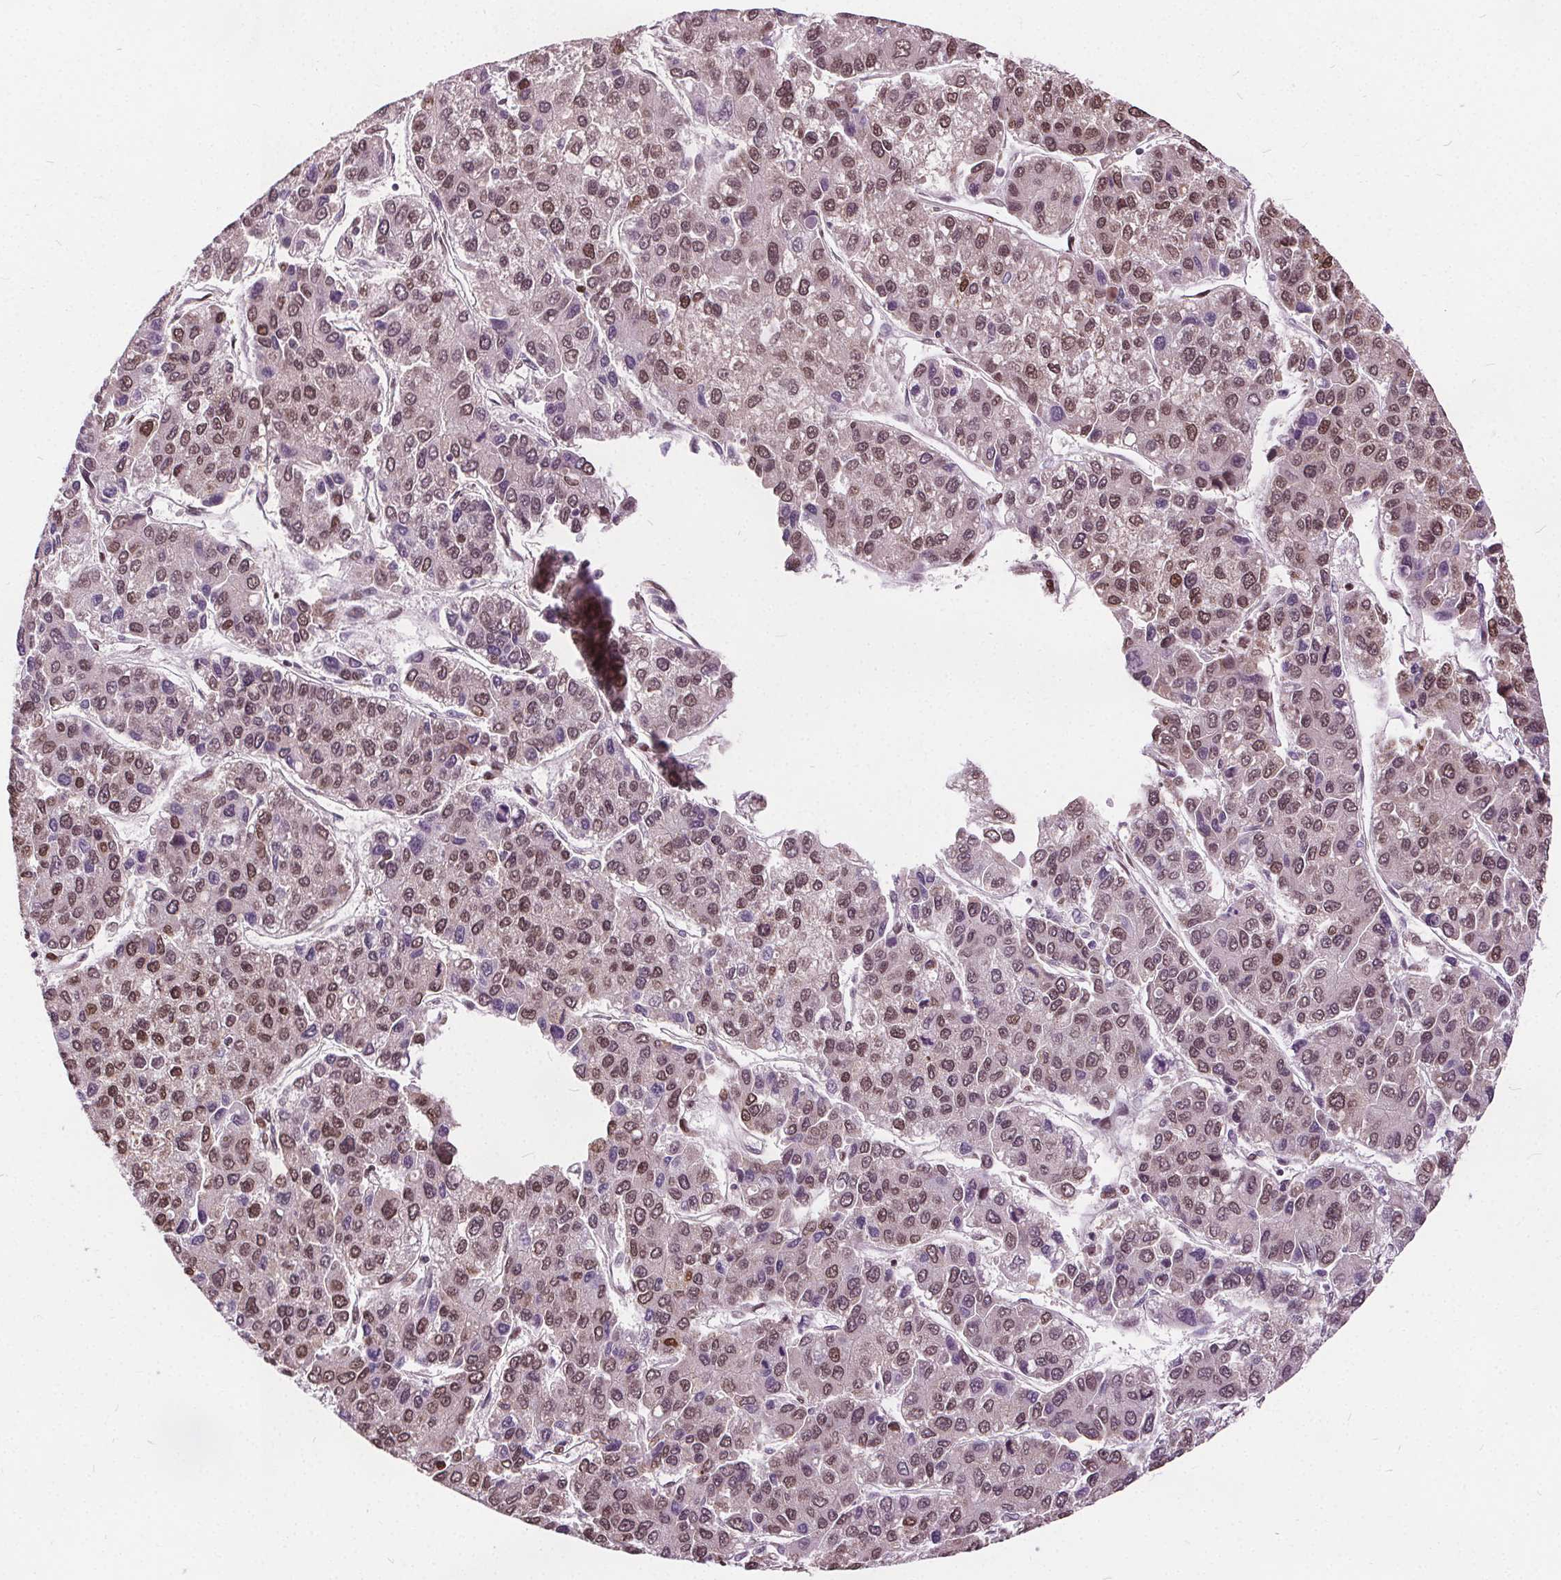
{"staining": {"intensity": "moderate", "quantity": ">75%", "location": "nuclear"}, "tissue": "liver cancer", "cell_type": "Tumor cells", "image_type": "cancer", "snomed": [{"axis": "morphology", "description": "Carcinoma, Hepatocellular, NOS"}, {"axis": "topography", "description": "Liver"}], "caption": "DAB (3,3'-diaminobenzidine) immunohistochemical staining of liver cancer (hepatocellular carcinoma) exhibits moderate nuclear protein staining in approximately >75% of tumor cells.", "gene": "ISLR2", "patient": {"sex": "female", "age": 66}}